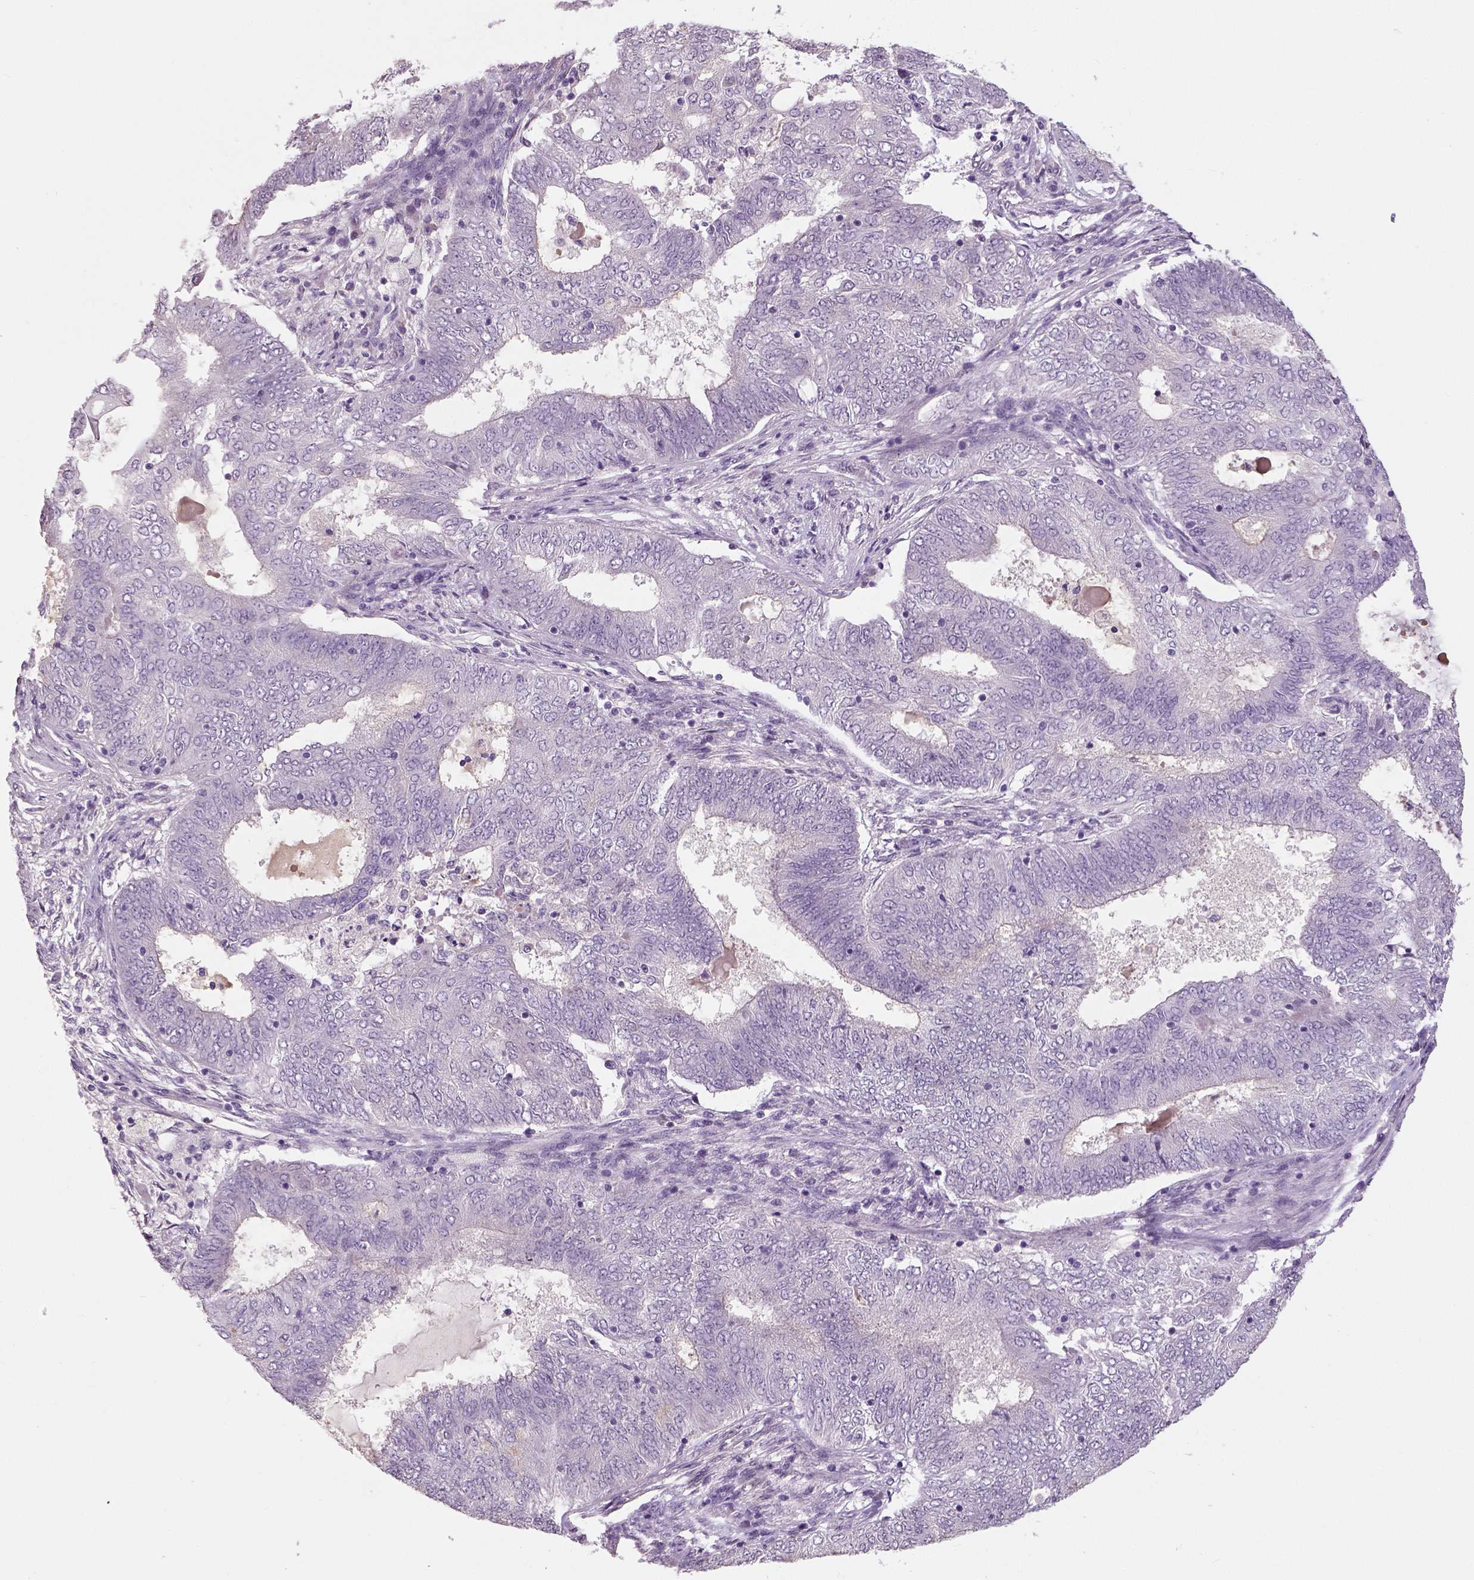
{"staining": {"intensity": "negative", "quantity": "none", "location": "none"}, "tissue": "endometrial cancer", "cell_type": "Tumor cells", "image_type": "cancer", "snomed": [{"axis": "morphology", "description": "Adenocarcinoma, NOS"}, {"axis": "topography", "description": "Endometrium"}], "caption": "Immunohistochemistry image of neoplastic tissue: endometrial adenocarcinoma stained with DAB (3,3'-diaminobenzidine) exhibits no significant protein positivity in tumor cells.", "gene": "NECAB1", "patient": {"sex": "female", "age": 62}}